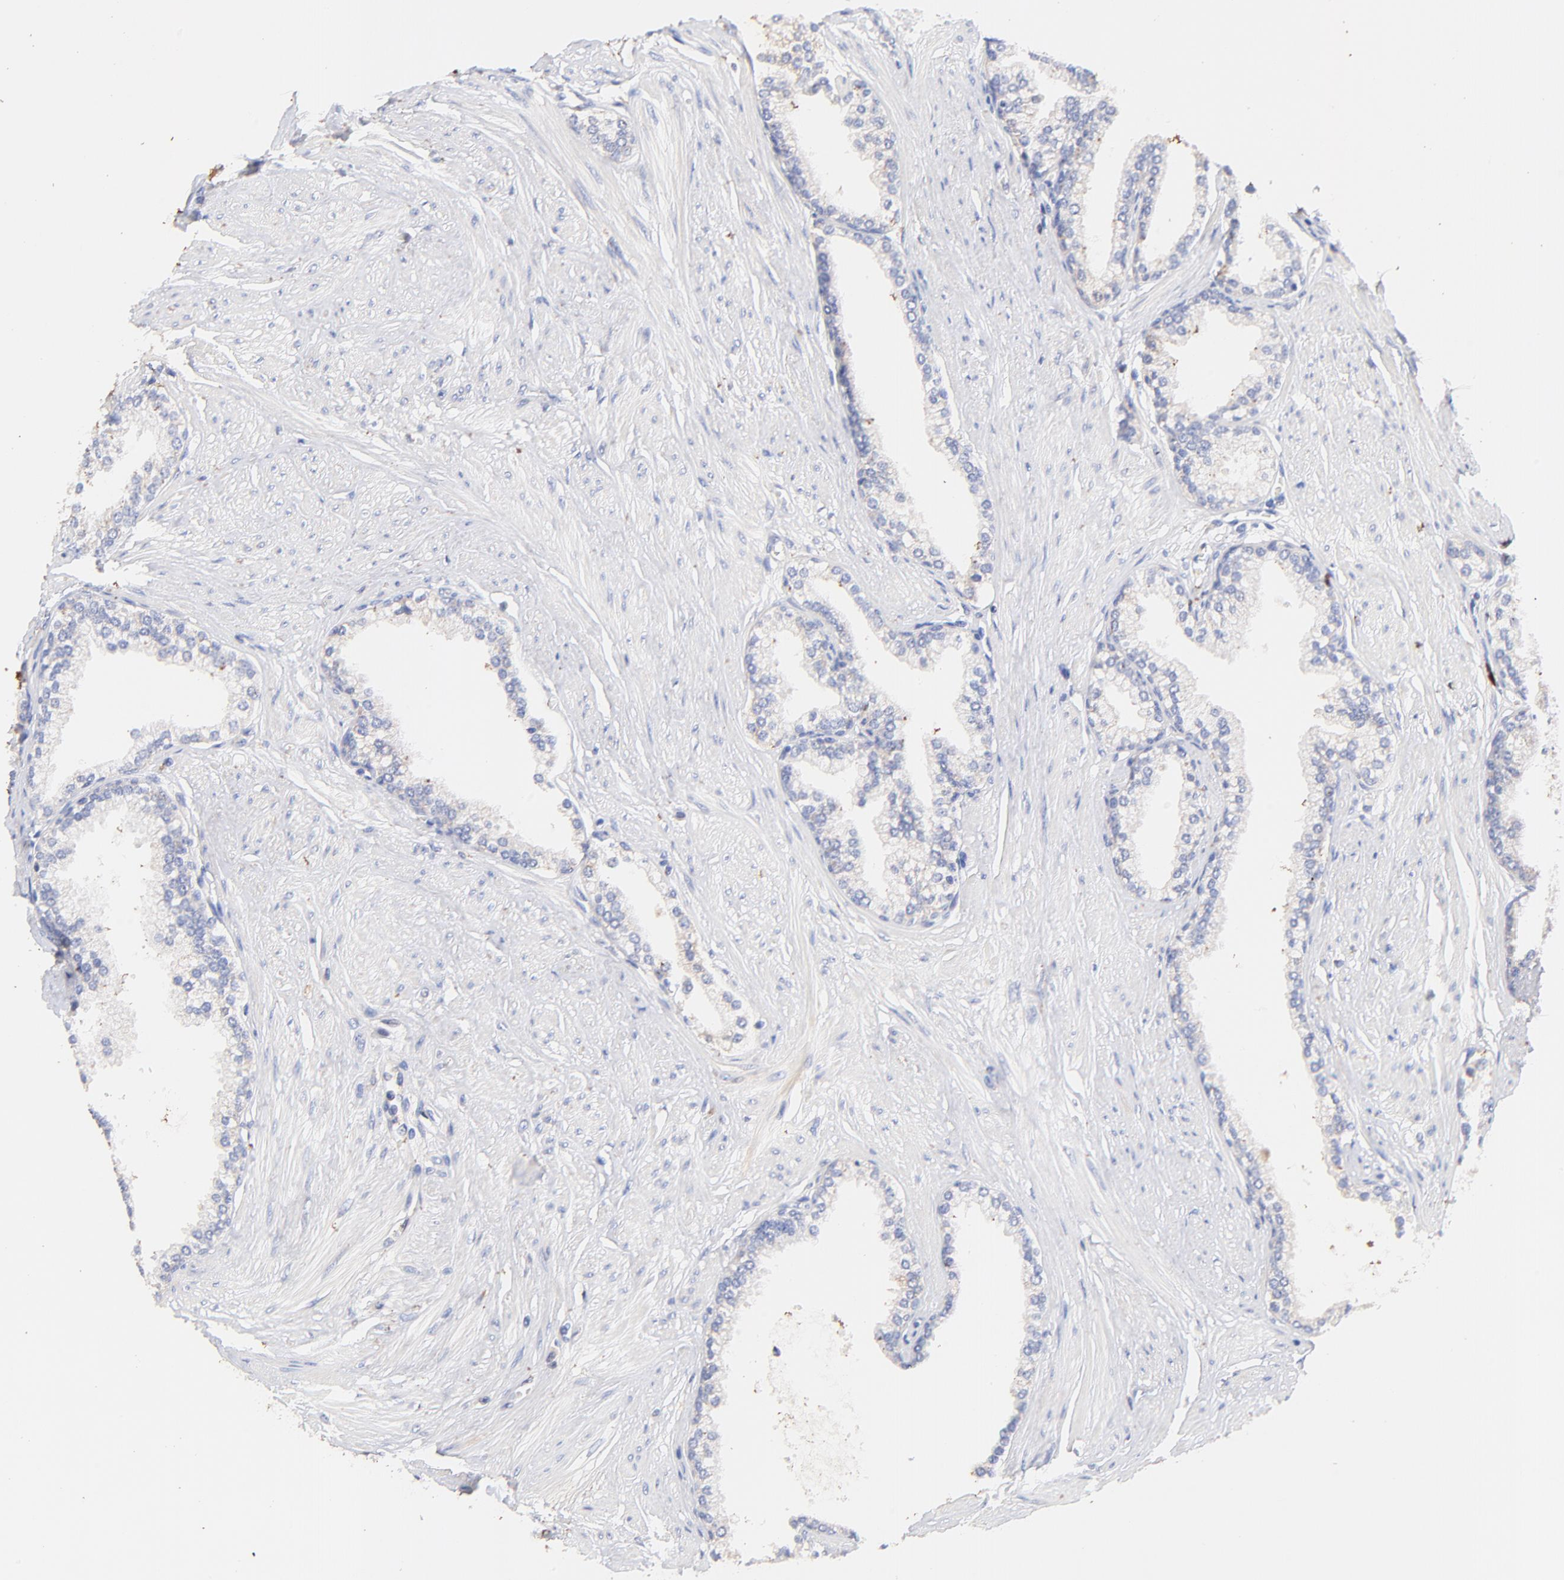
{"staining": {"intensity": "negative", "quantity": "none", "location": "none"}, "tissue": "prostate", "cell_type": "Glandular cells", "image_type": "normal", "snomed": [{"axis": "morphology", "description": "Normal tissue, NOS"}, {"axis": "topography", "description": "Prostate"}], "caption": "Immunohistochemistry histopathology image of benign human prostate stained for a protein (brown), which displays no staining in glandular cells. The staining was performed using DAB to visualize the protein expression in brown, while the nuclei were stained in blue with hematoxylin (Magnification: 20x).", "gene": "IGLV7", "patient": {"sex": "male", "age": 64}}